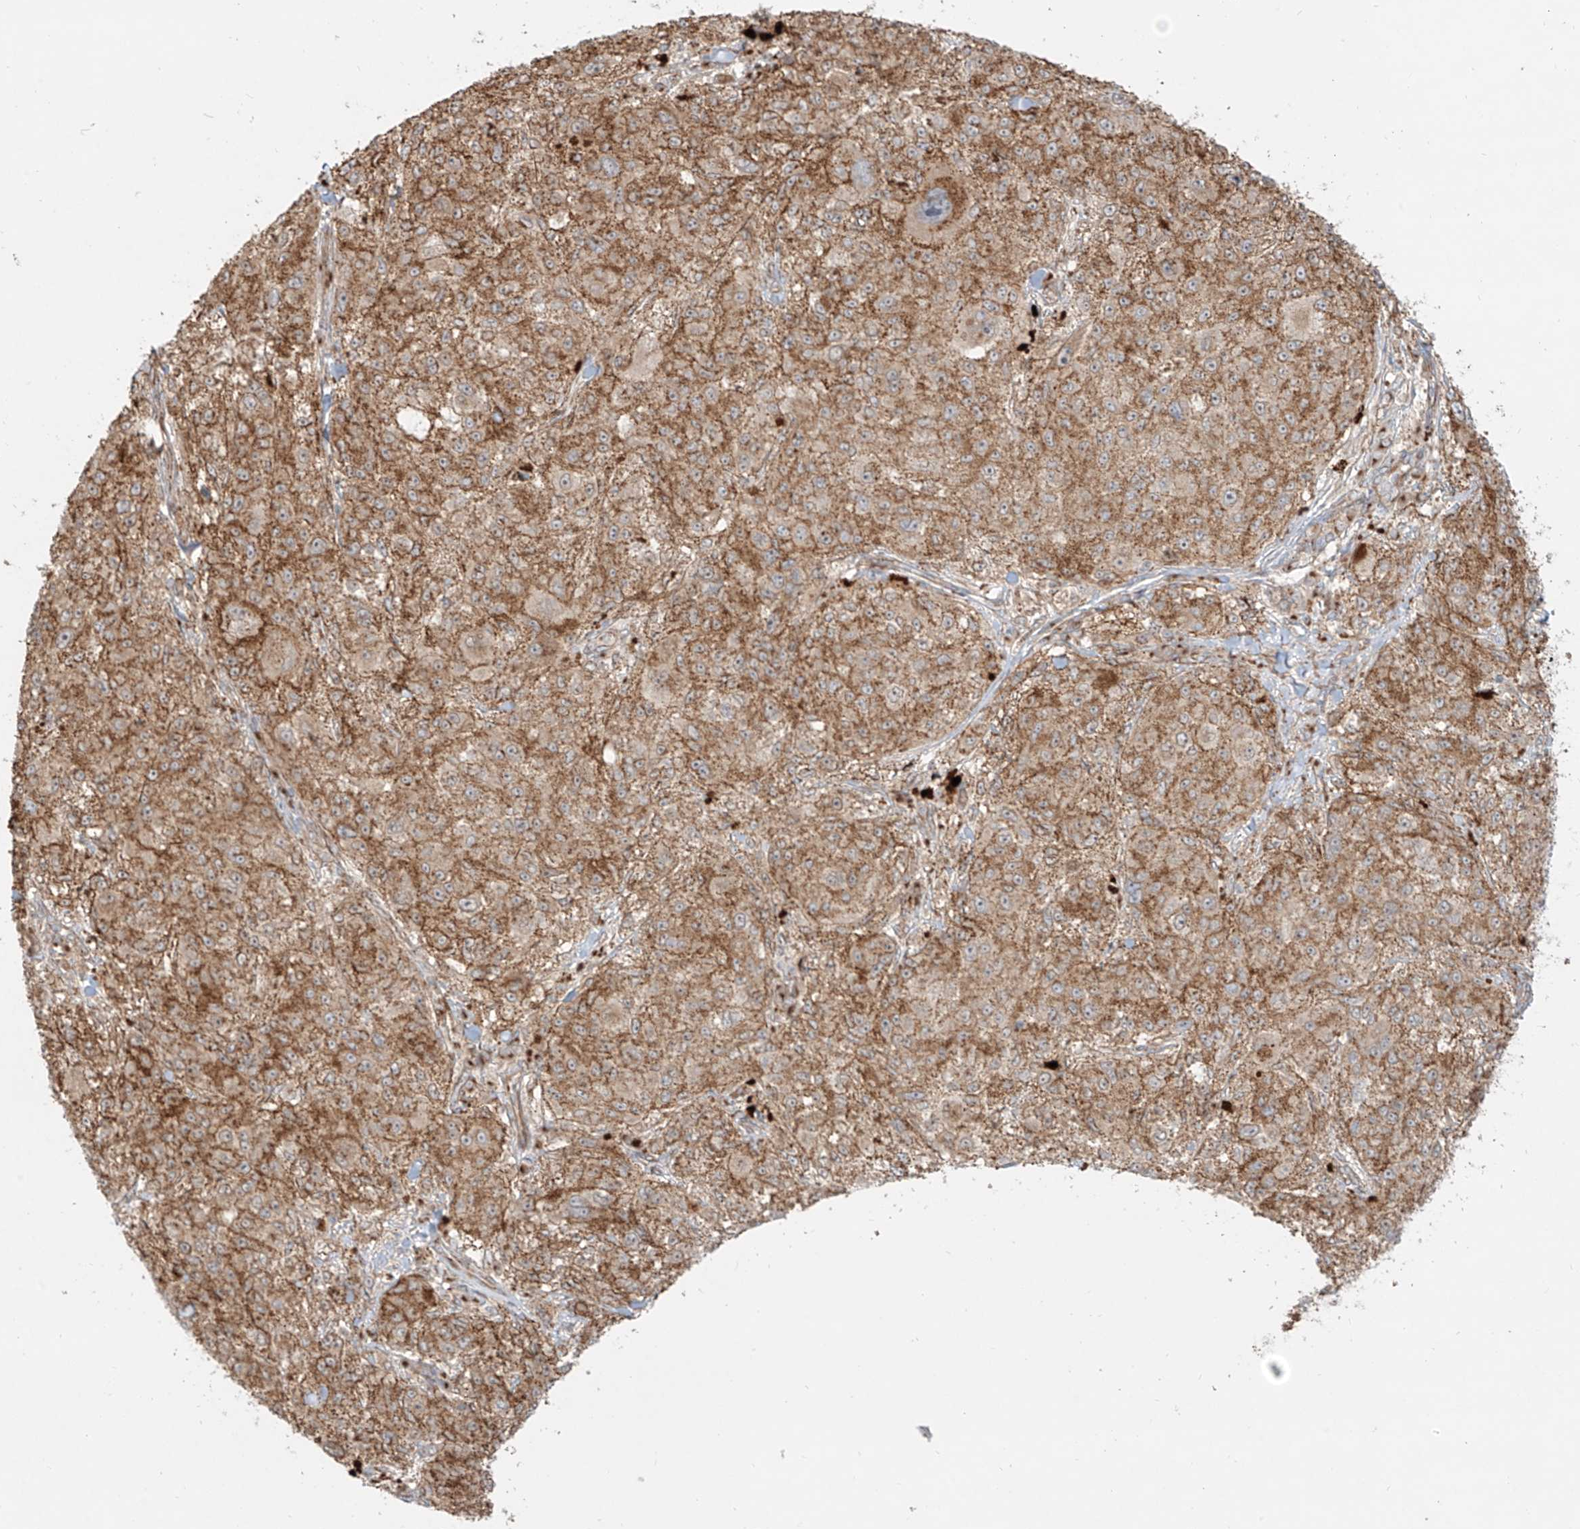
{"staining": {"intensity": "moderate", "quantity": ">75%", "location": "cytoplasmic/membranous"}, "tissue": "melanoma", "cell_type": "Tumor cells", "image_type": "cancer", "snomed": [{"axis": "morphology", "description": "Necrosis, NOS"}, {"axis": "morphology", "description": "Malignant melanoma, NOS"}, {"axis": "topography", "description": "Skin"}], "caption": "Immunohistochemistry (IHC) staining of melanoma, which reveals medium levels of moderate cytoplasmic/membranous positivity in about >75% of tumor cells indicating moderate cytoplasmic/membranous protein positivity. The staining was performed using DAB (3,3'-diaminobenzidine) (brown) for protein detection and nuclei were counterstained in hematoxylin (blue).", "gene": "ZNF287", "patient": {"sex": "female", "age": 87}}